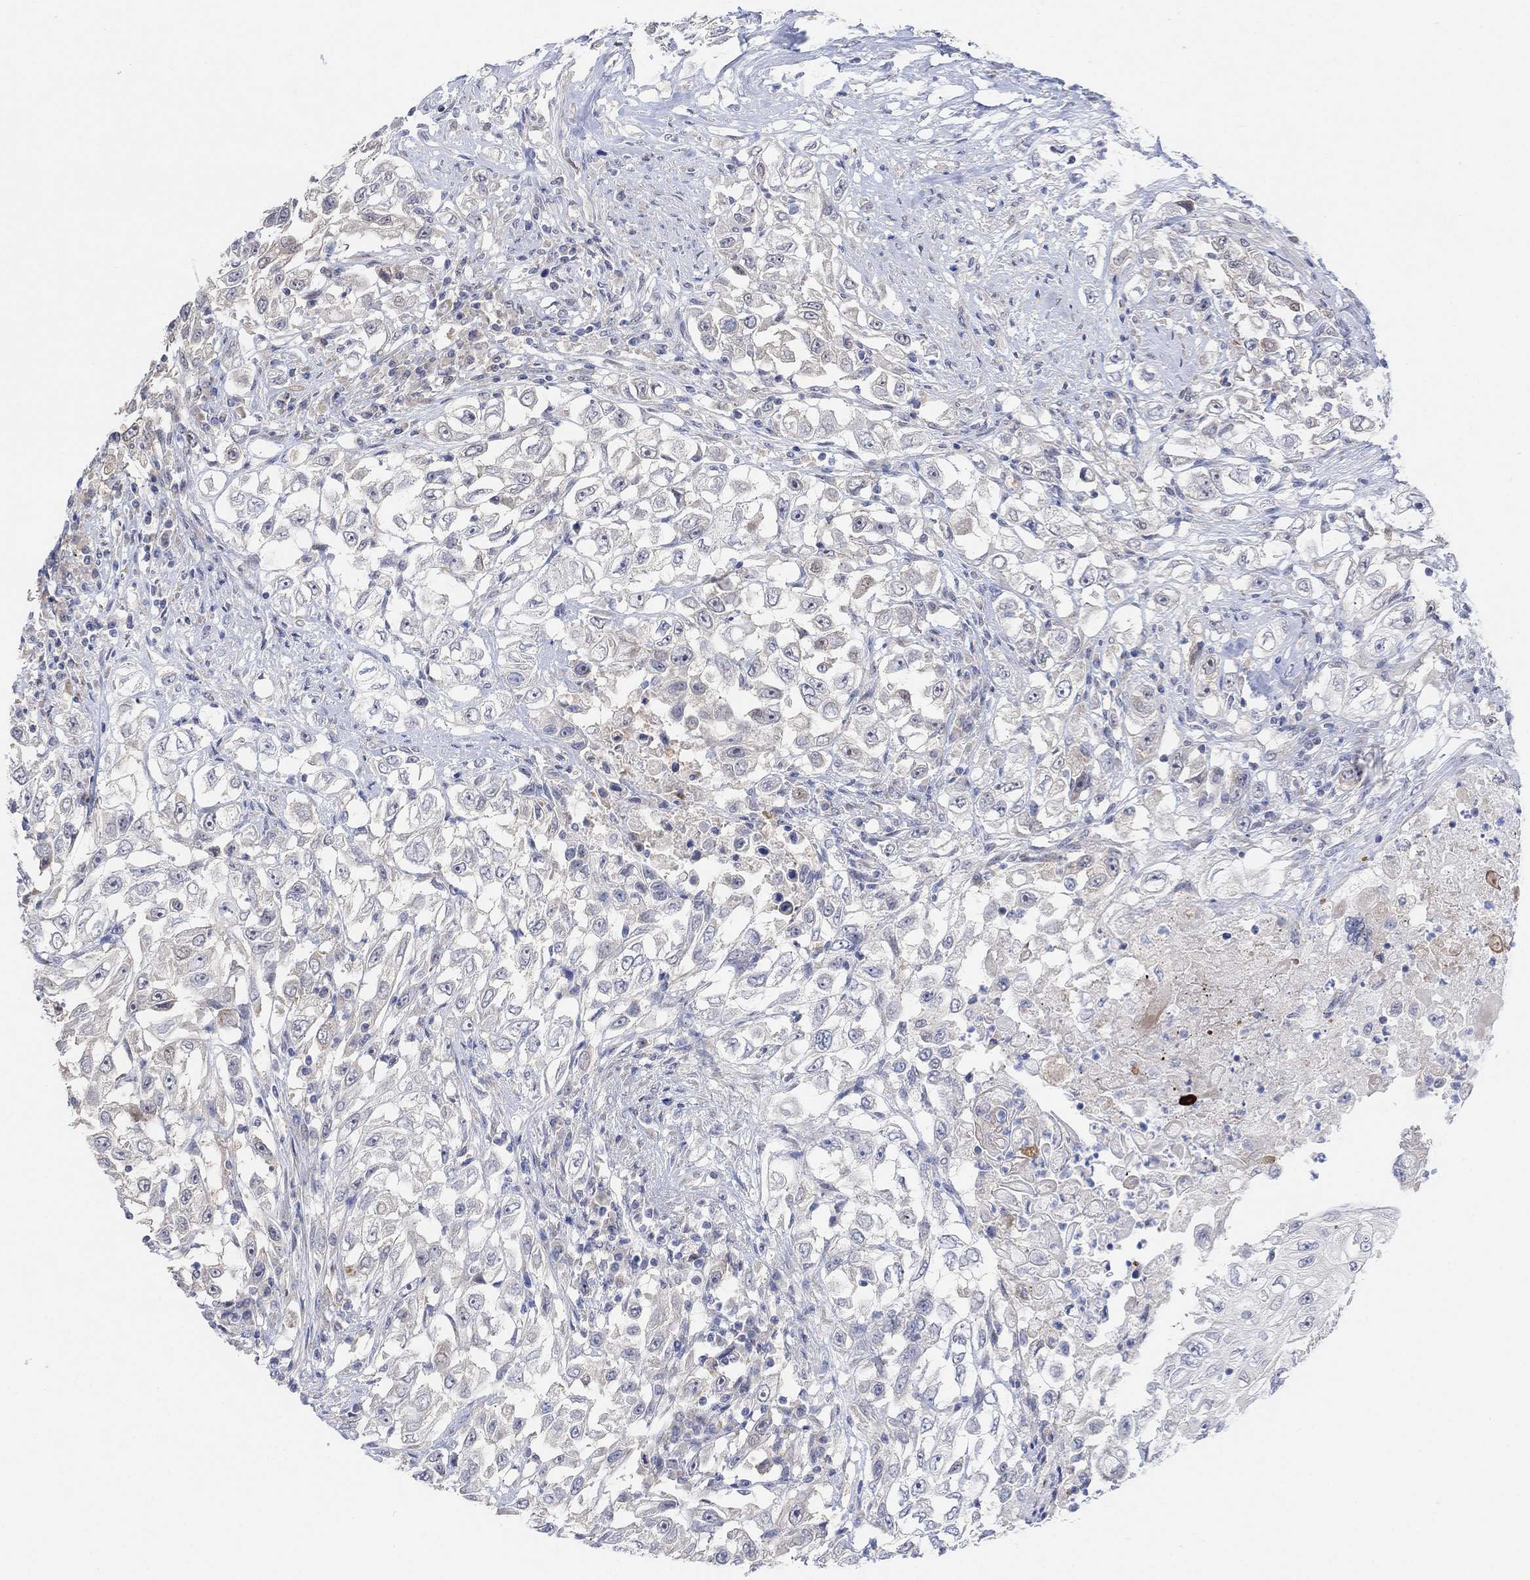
{"staining": {"intensity": "weak", "quantity": "<25%", "location": "cytoplasmic/membranous"}, "tissue": "urothelial cancer", "cell_type": "Tumor cells", "image_type": "cancer", "snomed": [{"axis": "morphology", "description": "Urothelial carcinoma, High grade"}, {"axis": "topography", "description": "Urinary bladder"}], "caption": "High magnification brightfield microscopy of high-grade urothelial carcinoma stained with DAB (3,3'-diaminobenzidine) (brown) and counterstained with hematoxylin (blue): tumor cells show no significant staining.", "gene": "CNTF", "patient": {"sex": "female", "age": 56}}